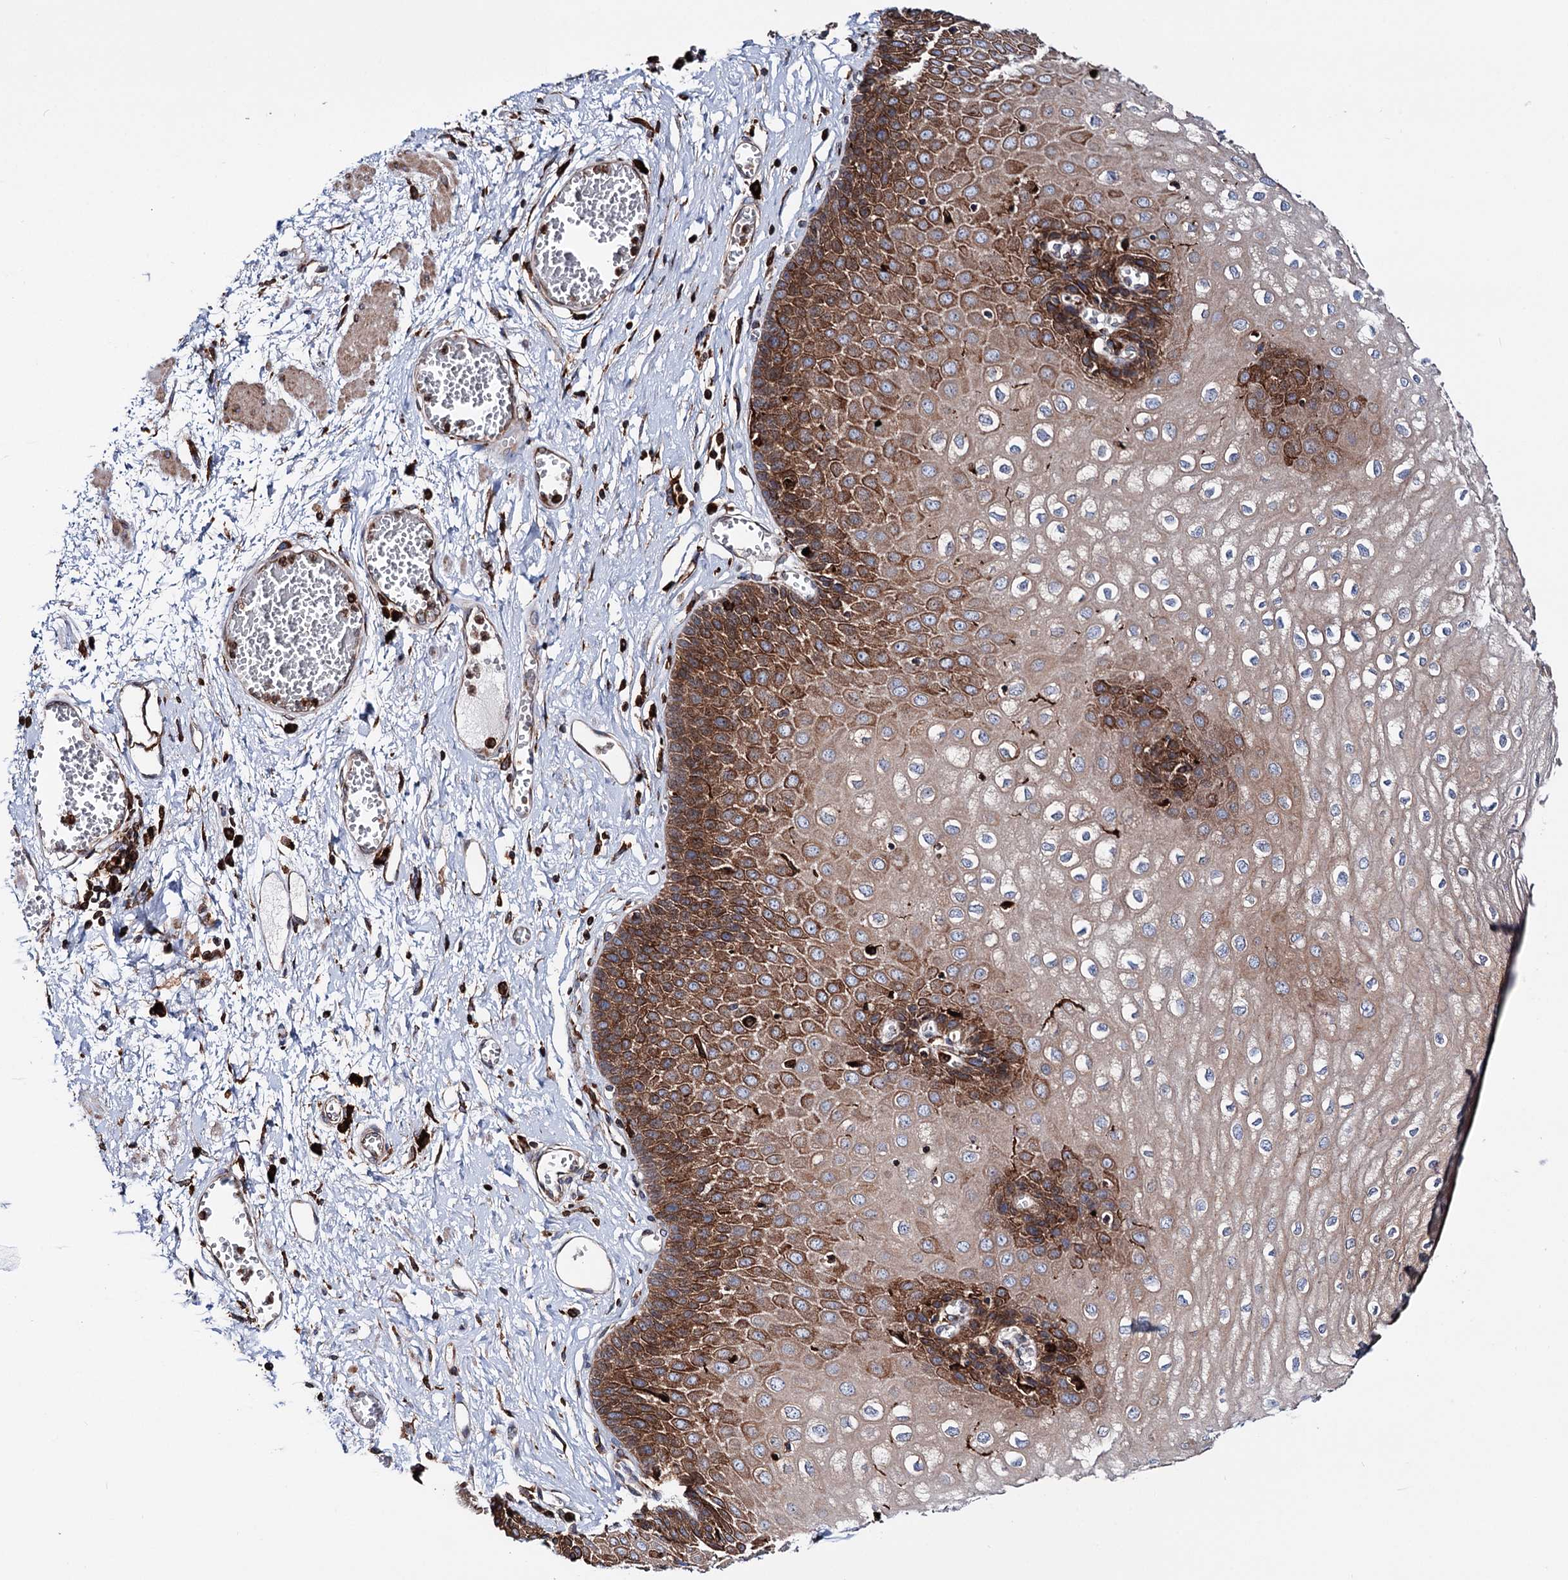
{"staining": {"intensity": "moderate", "quantity": ">75%", "location": "cytoplasmic/membranous"}, "tissue": "esophagus", "cell_type": "Squamous epithelial cells", "image_type": "normal", "snomed": [{"axis": "morphology", "description": "Normal tissue, NOS"}, {"axis": "topography", "description": "Esophagus"}], "caption": "A brown stain highlights moderate cytoplasmic/membranous positivity of a protein in squamous epithelial cells of normal human esophagus. (Stains: DAB in brown, nuclei in blue, Microscopy: brightfield microscopy at high magnification).", "gene": "ERP29", "patient": {"sex": "male", "age": 60}}